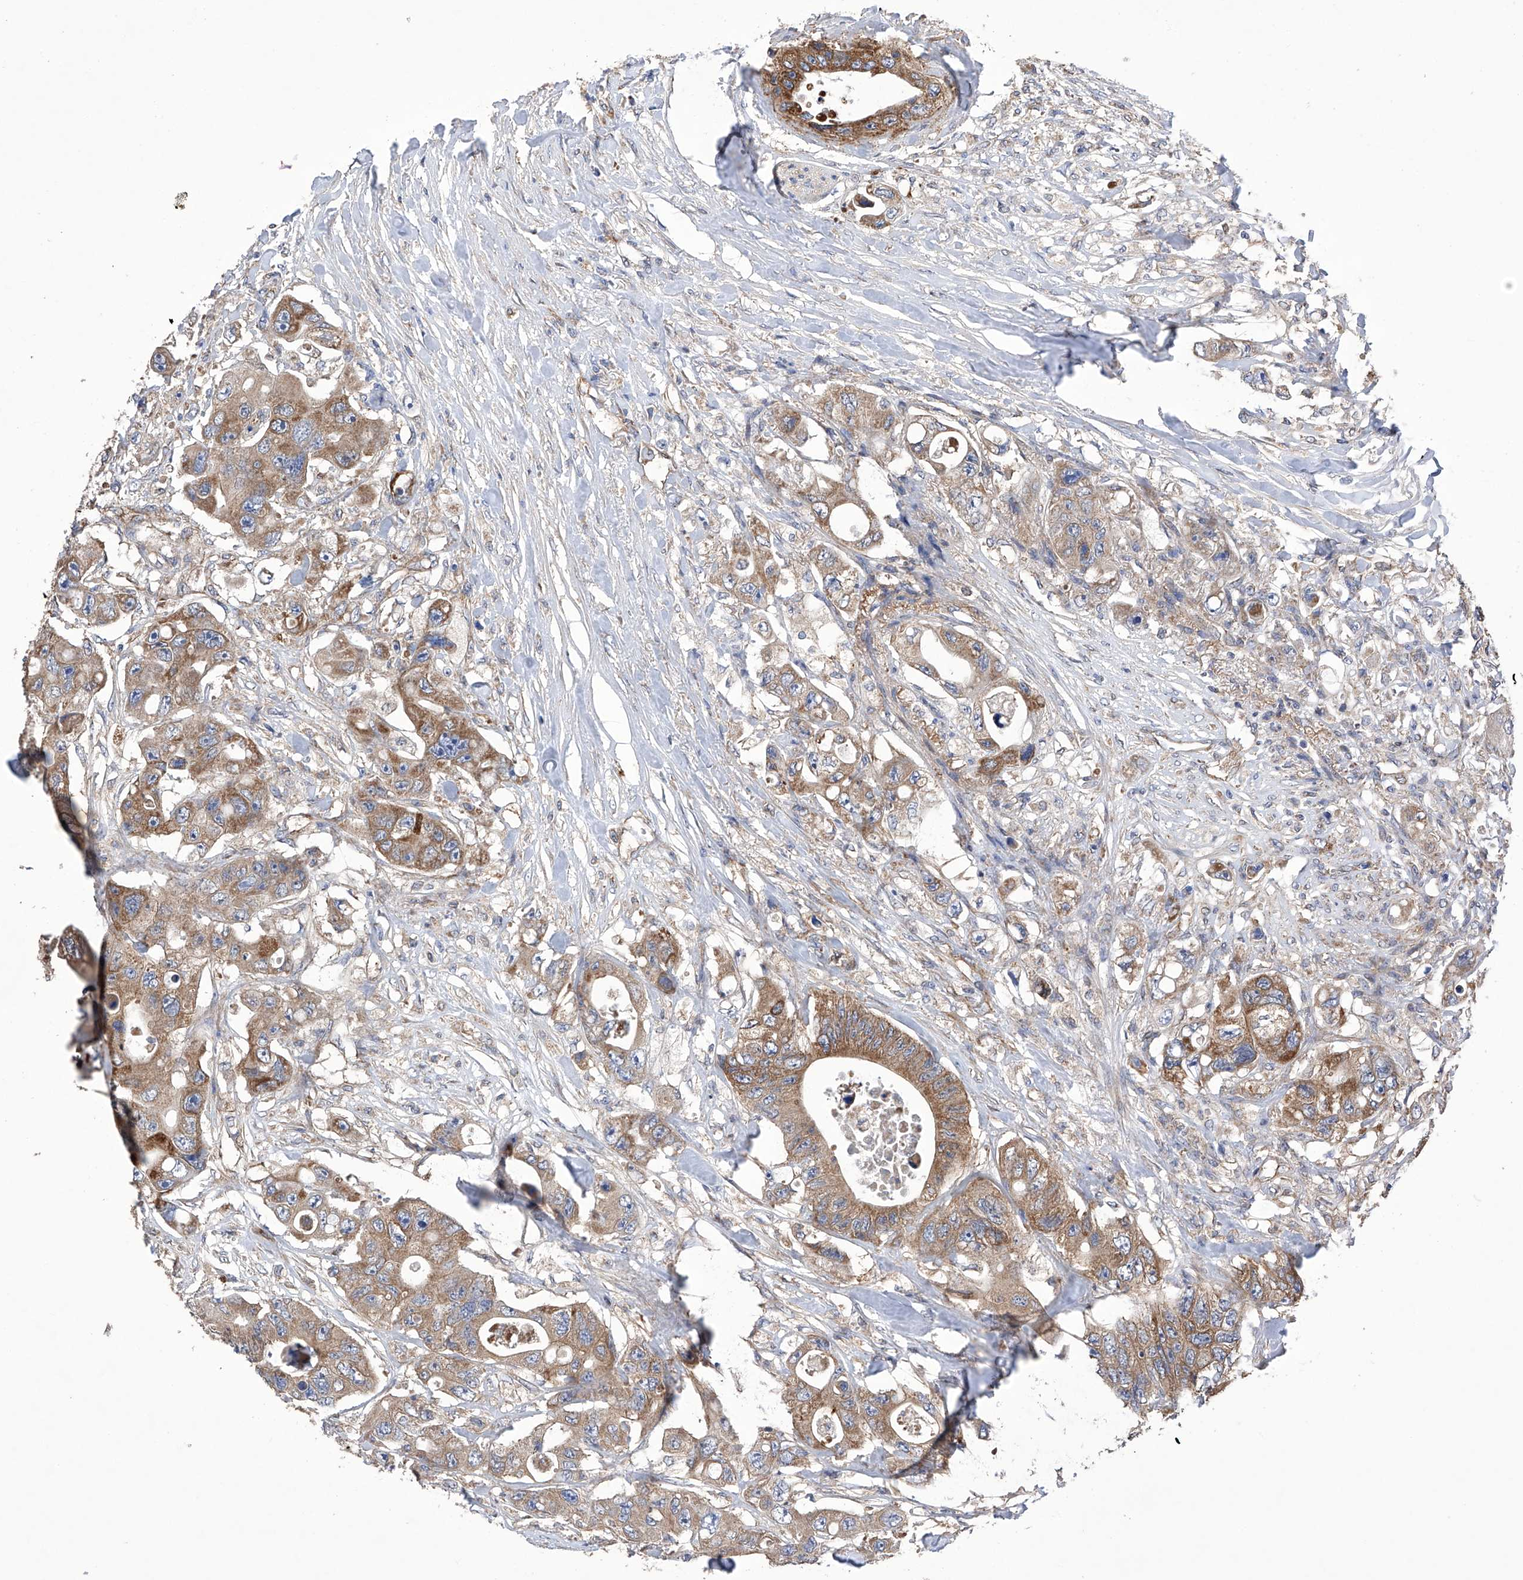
{"staining": {"intensity": "moderate", "quantity": ">75%", "location": "cytoplasmic/membranous"}, "tissue": "colorectal cancer", "cell_type": "Tumor cells", "image_type": "cancer", "snomed": [{"axis": "morphology", "description": "Adenocarcinoma, NOS"}, {"axis": "topography", "description": "Colon"}], "caption": "Immunohistochemistry (IHC) (DAB (3,3'-diaminobenzidine)) staining of adenocarcinoma (colorectal) displays moderate cytoplasmic/membranous protein expression in approximately >75% of tumor cells.", "gene": "EFCAB2", "patient": {"sex": "female", "age": 46}}